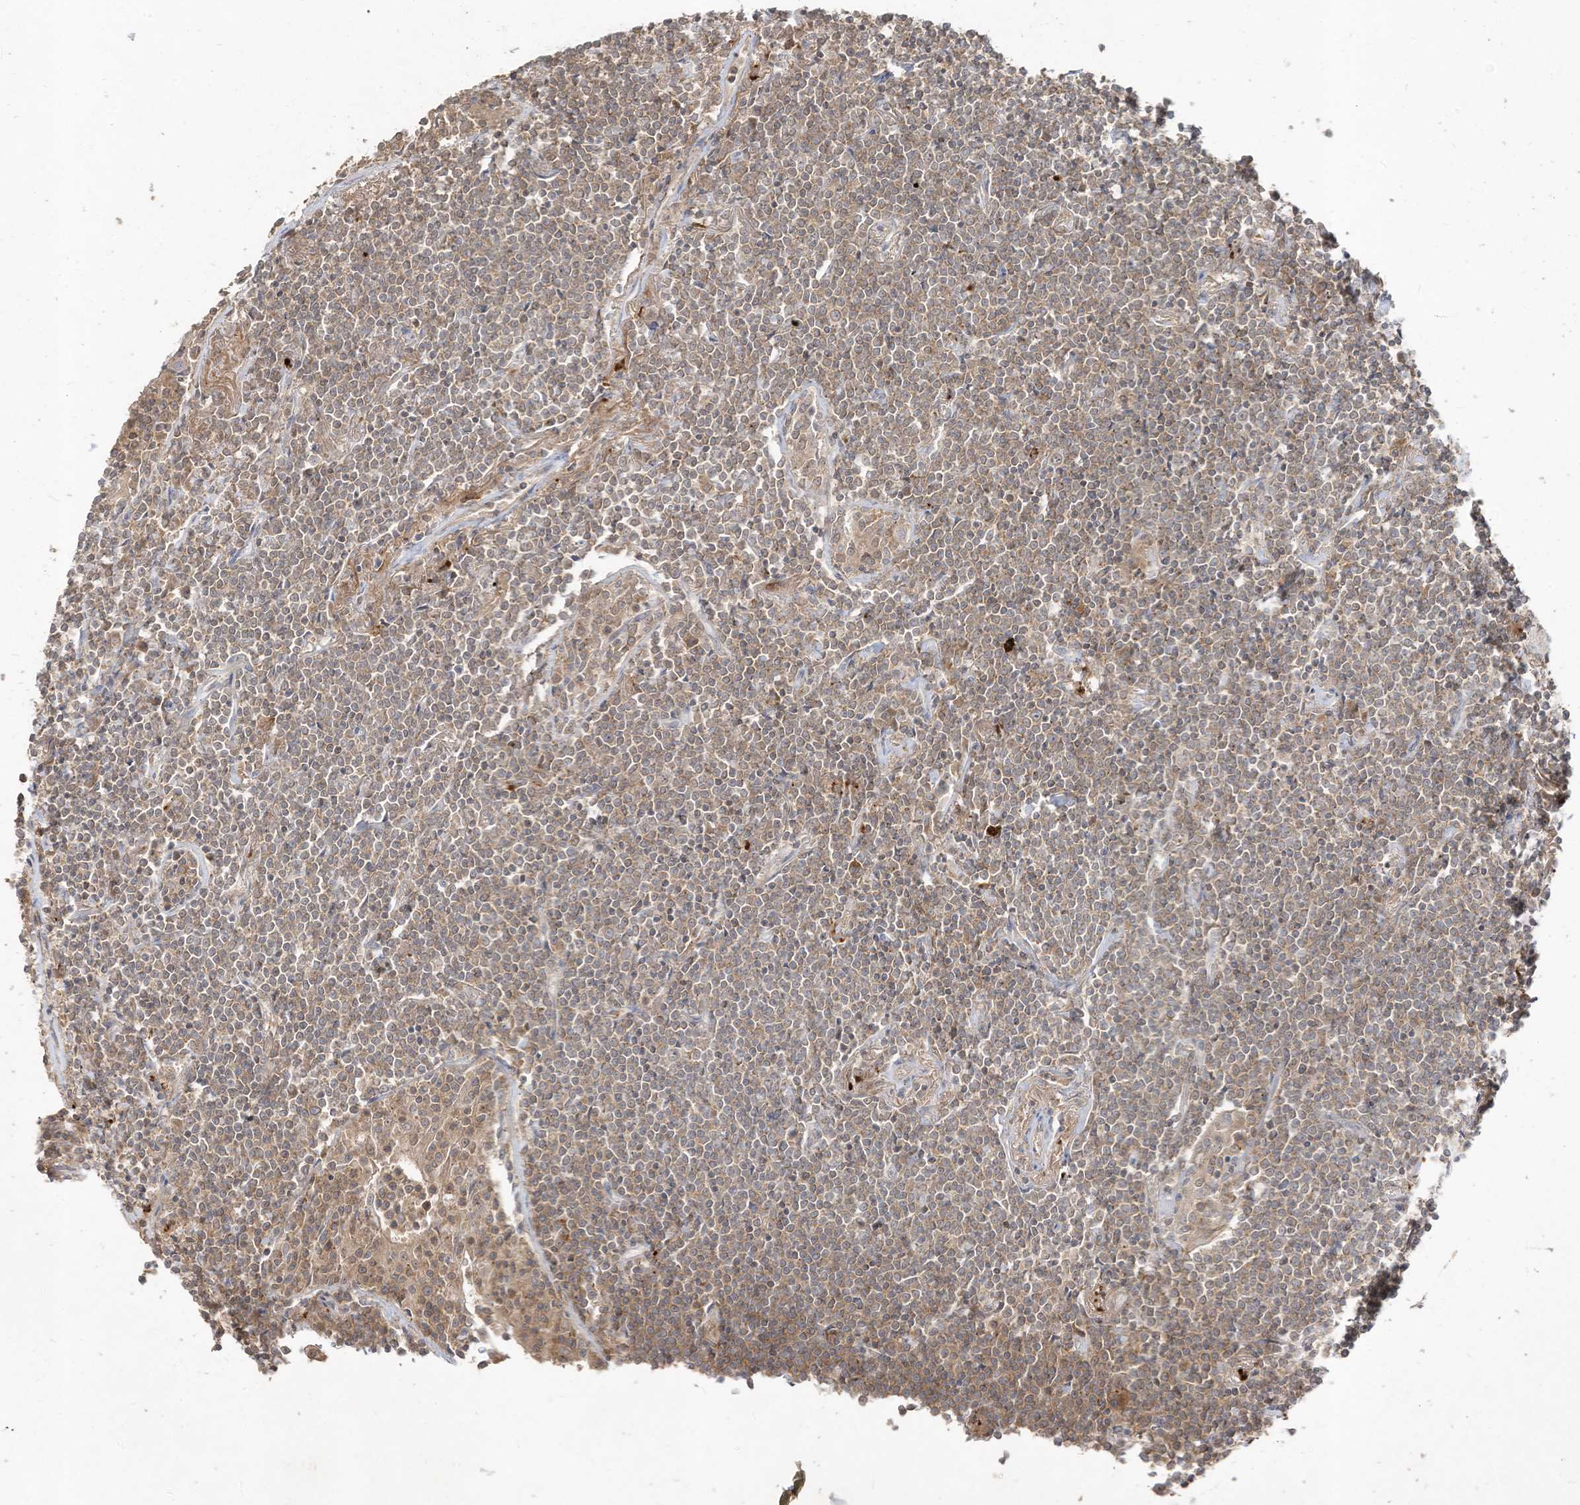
{"staining": {"intensity": "moderate", "quantity": "25%-75%", "location": "cytoplasmic/membranous"}, "tissue": "lymphoma", "cell_type": "Tumor cells", "image_type": "cancer", "snomed": [{"axis": "morphology", "description": "Malignant lymphoma, non-Hodgkin's type, Low grade"}, {"axis": "topography", "description": "Lung"}], "caption": "Tumor cells display moderate cytoplasmic/membranous positivity in approximately 25%-75% of cells in lymphoma.", "gene": "LDAH", "patient": {"sex": "female", "age": 71}}